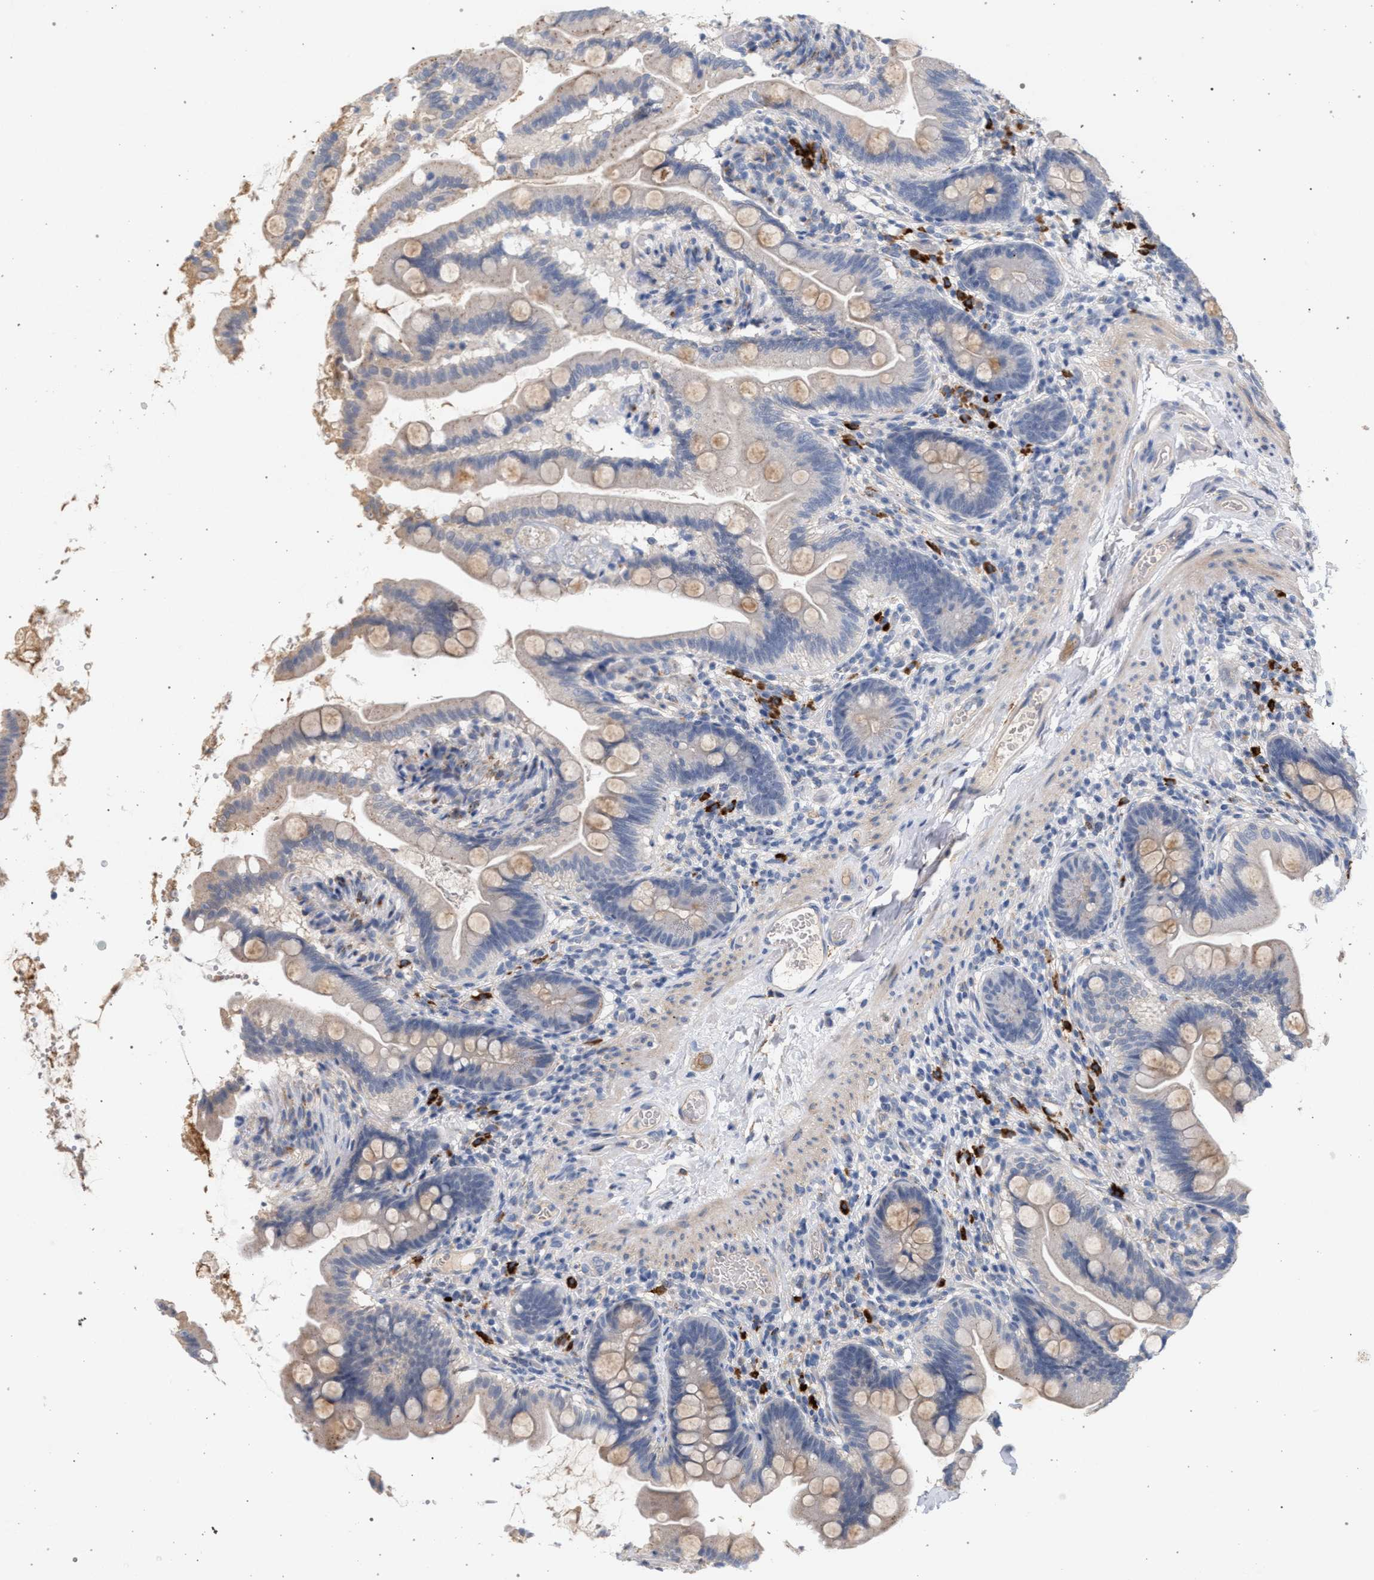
{"staining": {"intensity": "weak", "quantity": "25%-75%", "location": "cytoplasmic/membranous"}, "tissue": "small intestine", "cell_type": "Glandular cells", "image_type": "normal", "snomed": [{"axis": "morphology", "description": "Normal tissue, NOS"}, {"axis": "topography", "description": "Small intestine"}], "caption": "Immunohistochemical staining of unremarkable human small intestine exhibits 25%-75% levels of weak cytoplasmic/membranous protein expression in approximately 25%-75% of glandular cells. The staining is performed using DAB brown chromogen to label protein expression. The nuclei are counter-stained blue using hematoxylin.", "gene": "MAMDC2", "patient": {"sex": "female", "age": 56}}